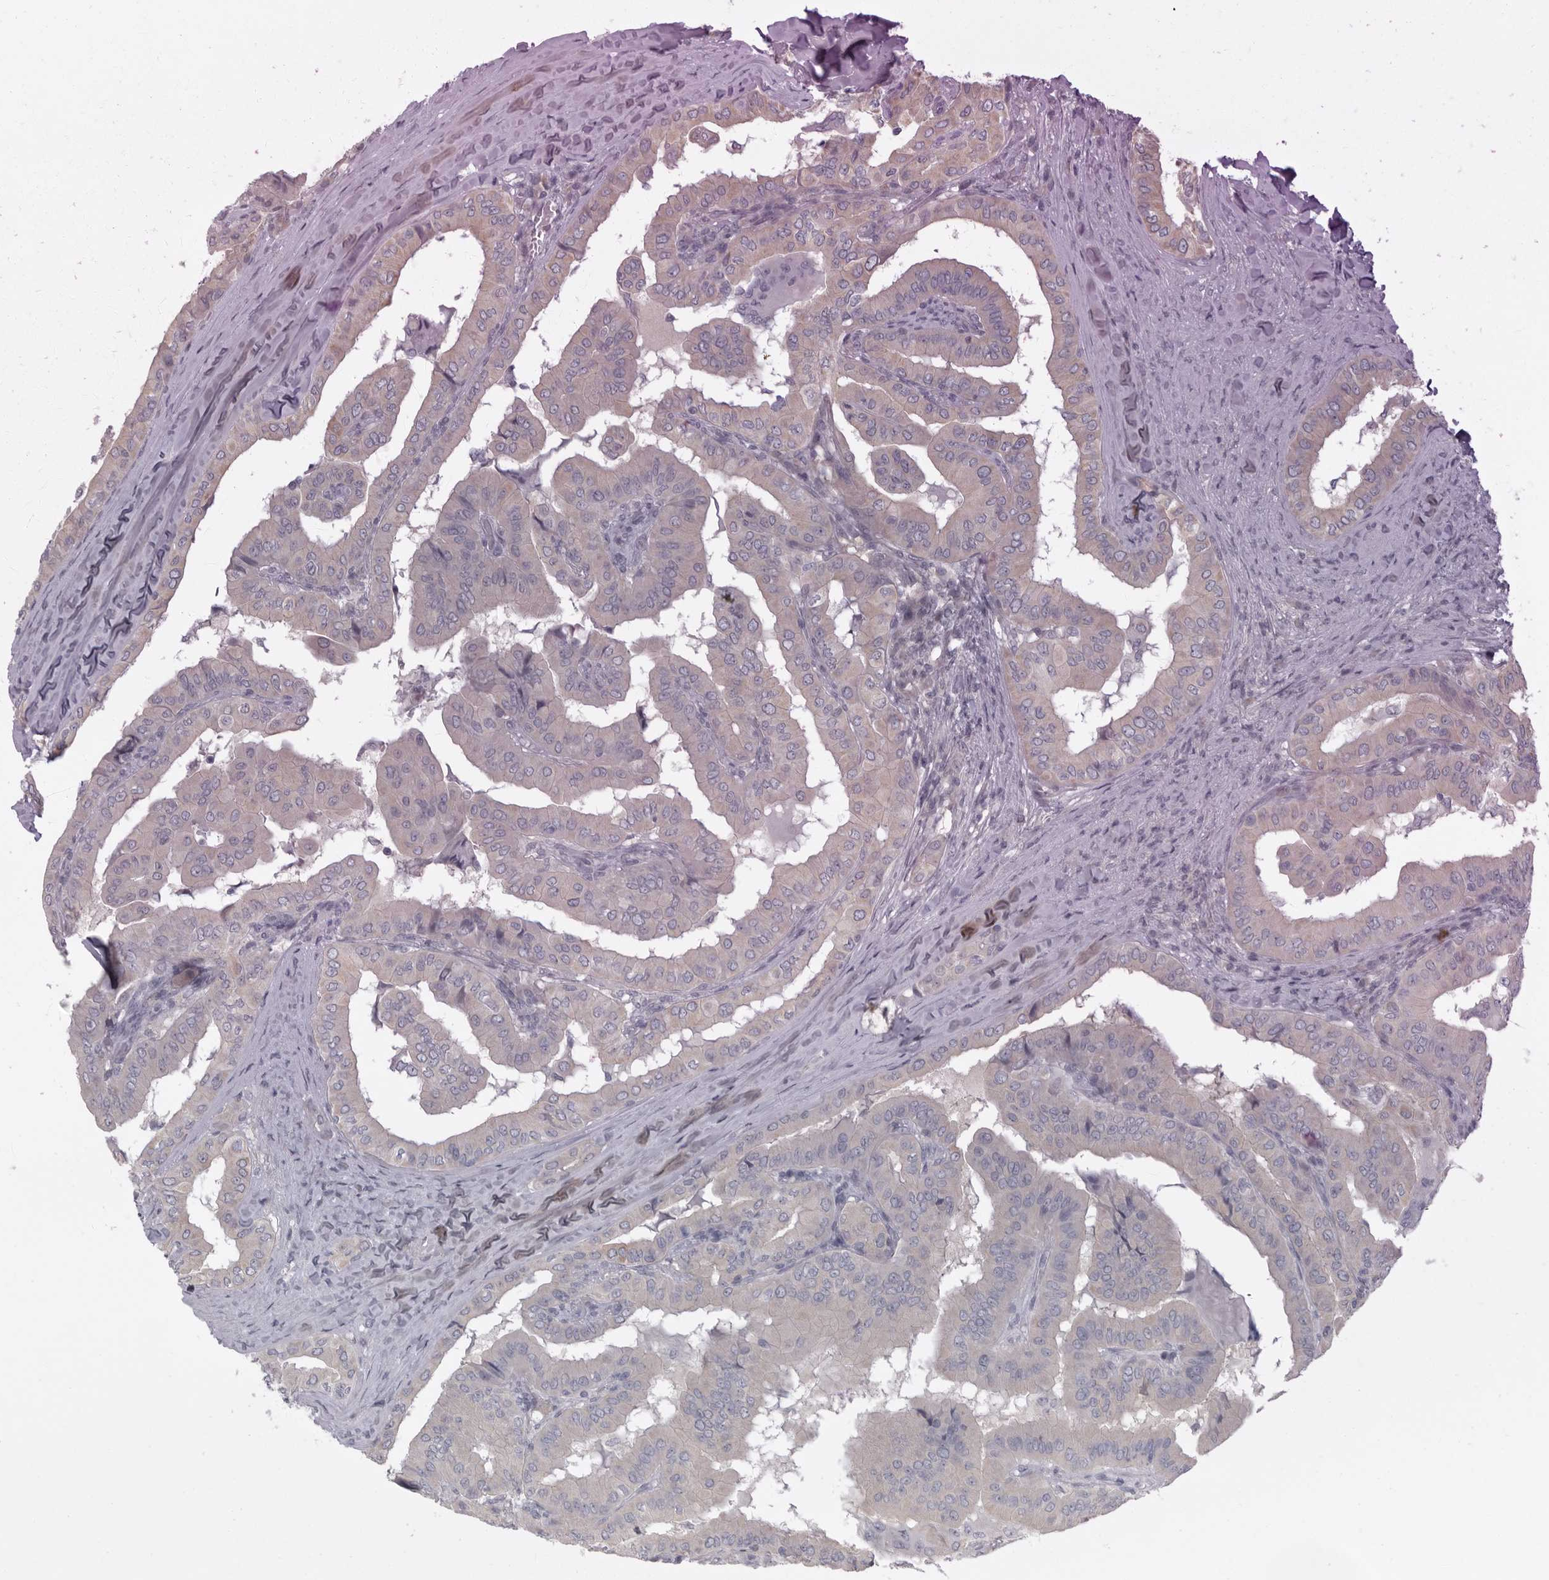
{"staining": {"intensity": "negative", "quantity": "none", "location": "none"}, "tissue": "thyroid cancer", "cell_type": "Tumor cells", "image_type": "cancer", "snomed": [{"axis": "morphology", "description": "Papillary adenocarcinoma, NOS"}, {"axis": "topography", "description": "Thyroid gland"}], "caption": "Immunohistochemistry photomicrograph of neoplastic tissue: papillary adenocarcinoma (thyroid) stained with DAB reveals no significant protein expression in tumor cells.", "gene": "AHDC1", "patient": {"sex": "male", "age": 33}}